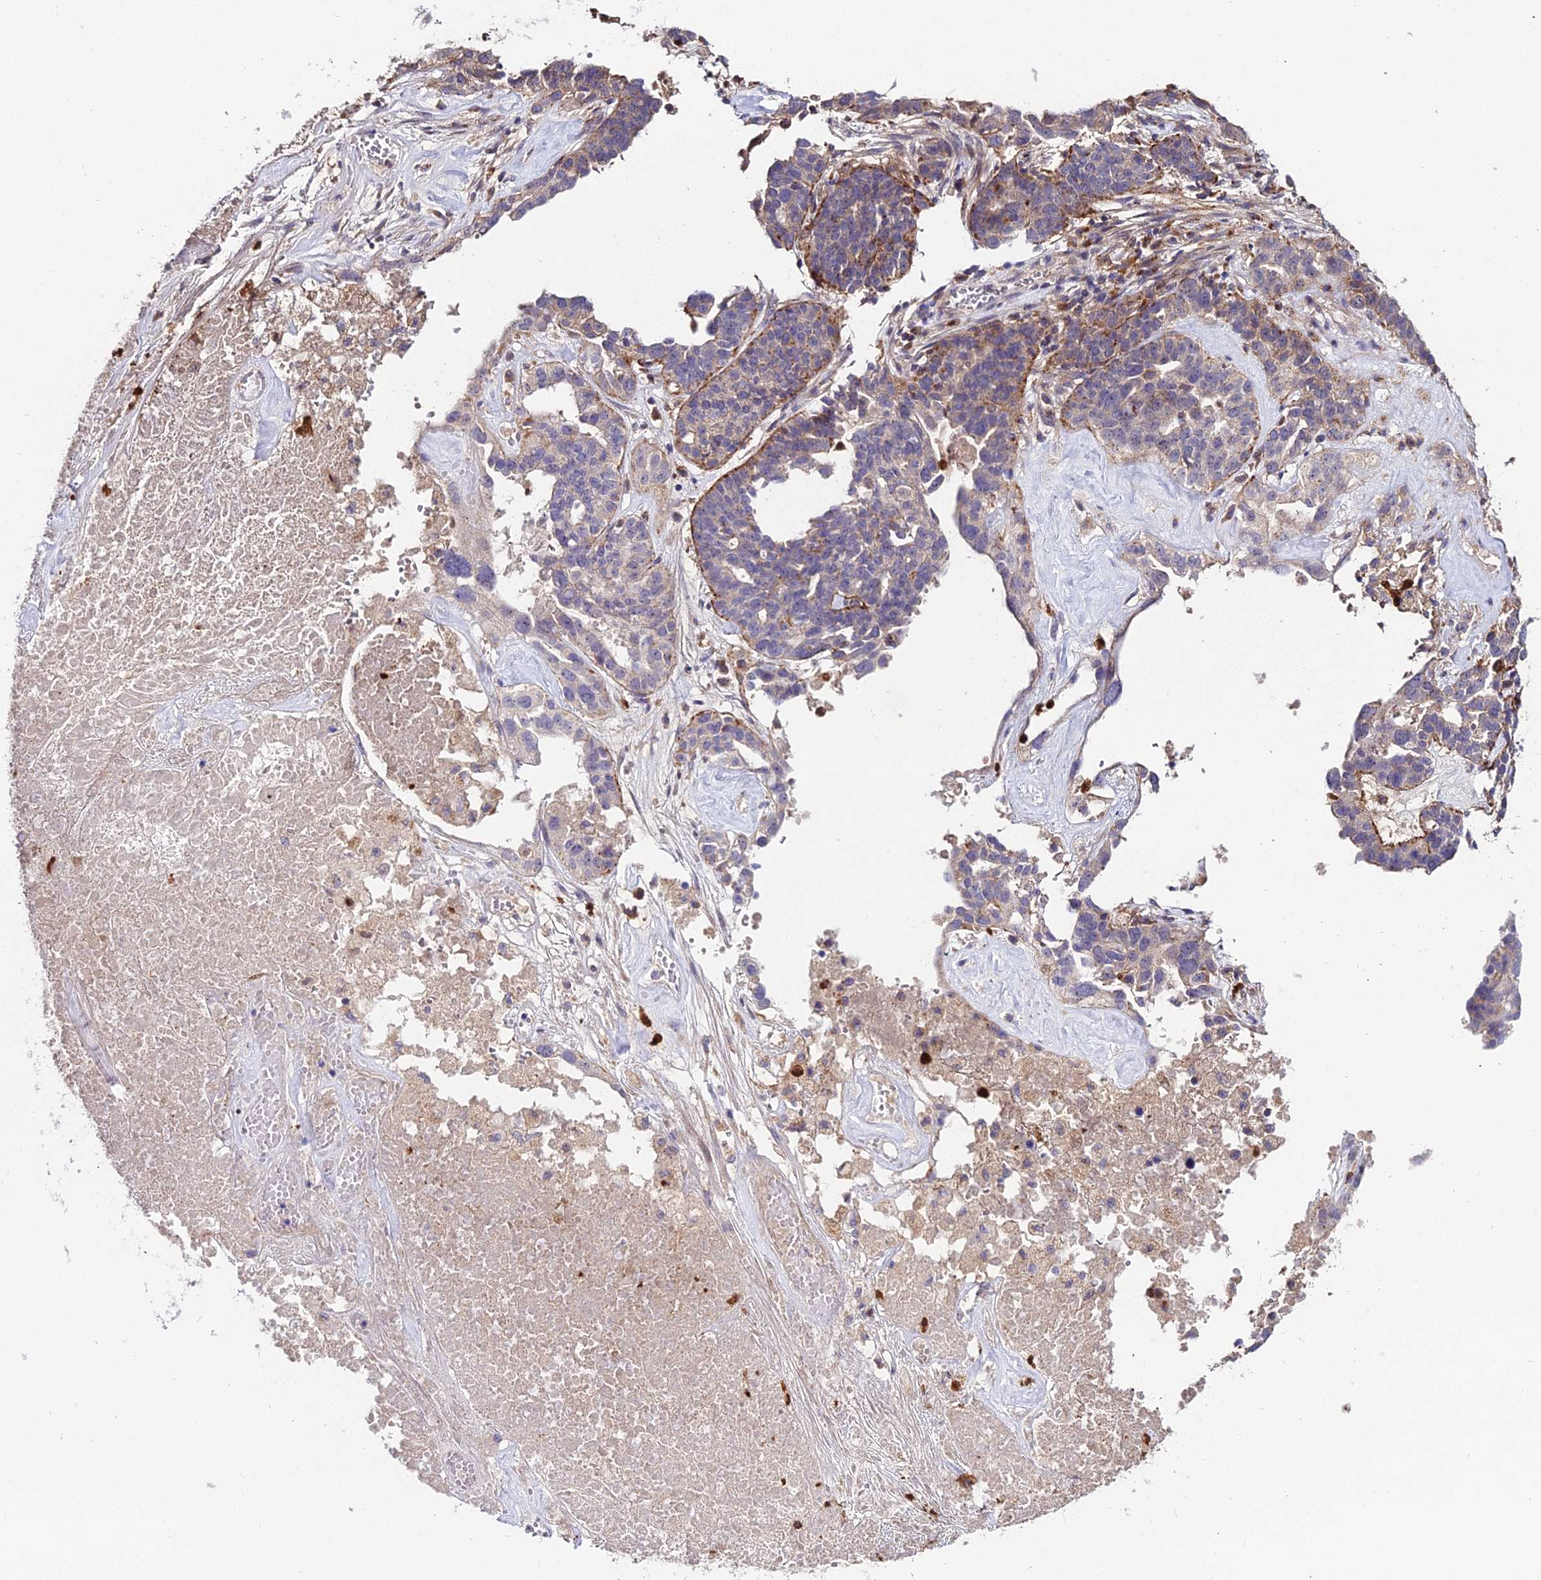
{"staining": {"intensity": "moderate", "quantity": "<25%", "location": "cytoplasmic/membranous"}, "tissue": "ovarian cancer", "cell_type": "Tumor cells", "image_type": "cancer", "snomed": [{"axis": "morphology", "description": "Cystadenocarcinoma, serous, NOS"}, {"axis": "topography", "description": "Ovary"}], "caption": "Ovarian serous cystadenocarcinoma was stained to show a protein in brown. There is low levels of moderate cytoplasmic/membranous expression in about <25% of tumor cells.", "gene": "EID2", "patient": {"sex": "female", "age": 59}}